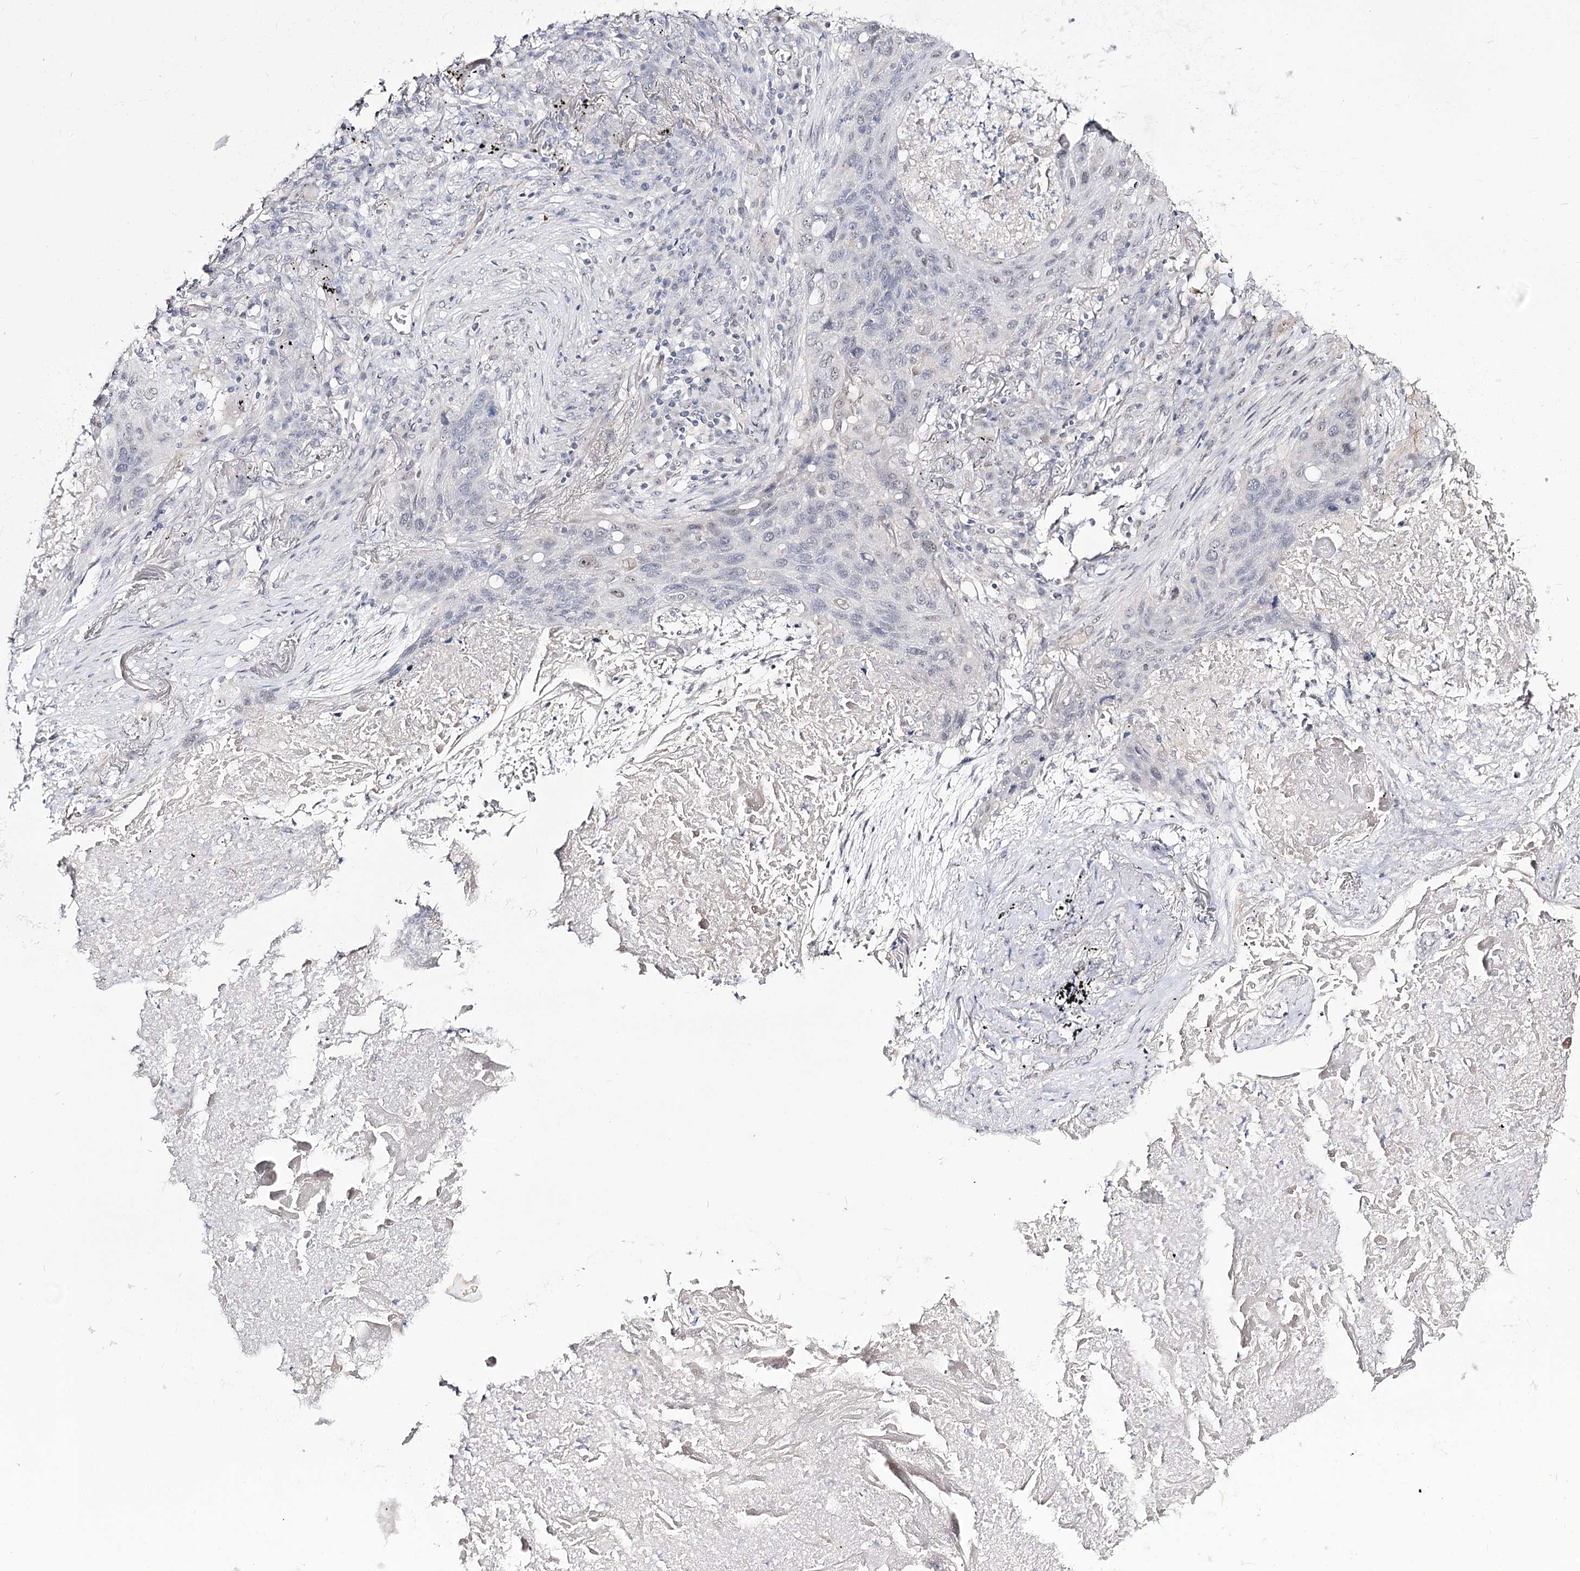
{"staining": {"intensity": "negative", "quantity": "none", "location": "none"}, "tissue": "lung cancer", "cell_type": "Tumor cells", "image_type": "cancer", "snomed": [{"axis": "morphology", "description": "Squamous cell carcinoma, NOS"}, {"axis": "topography", "description": "Lung"}], "caption": "A high-resolution histopathology image shows immunohistochemistry (IHC) staining of lung cancer, which exhibits no significant staining in tumor cells.", "gene": "RRP9", "patient": {"sex": "female", "age": 63}}